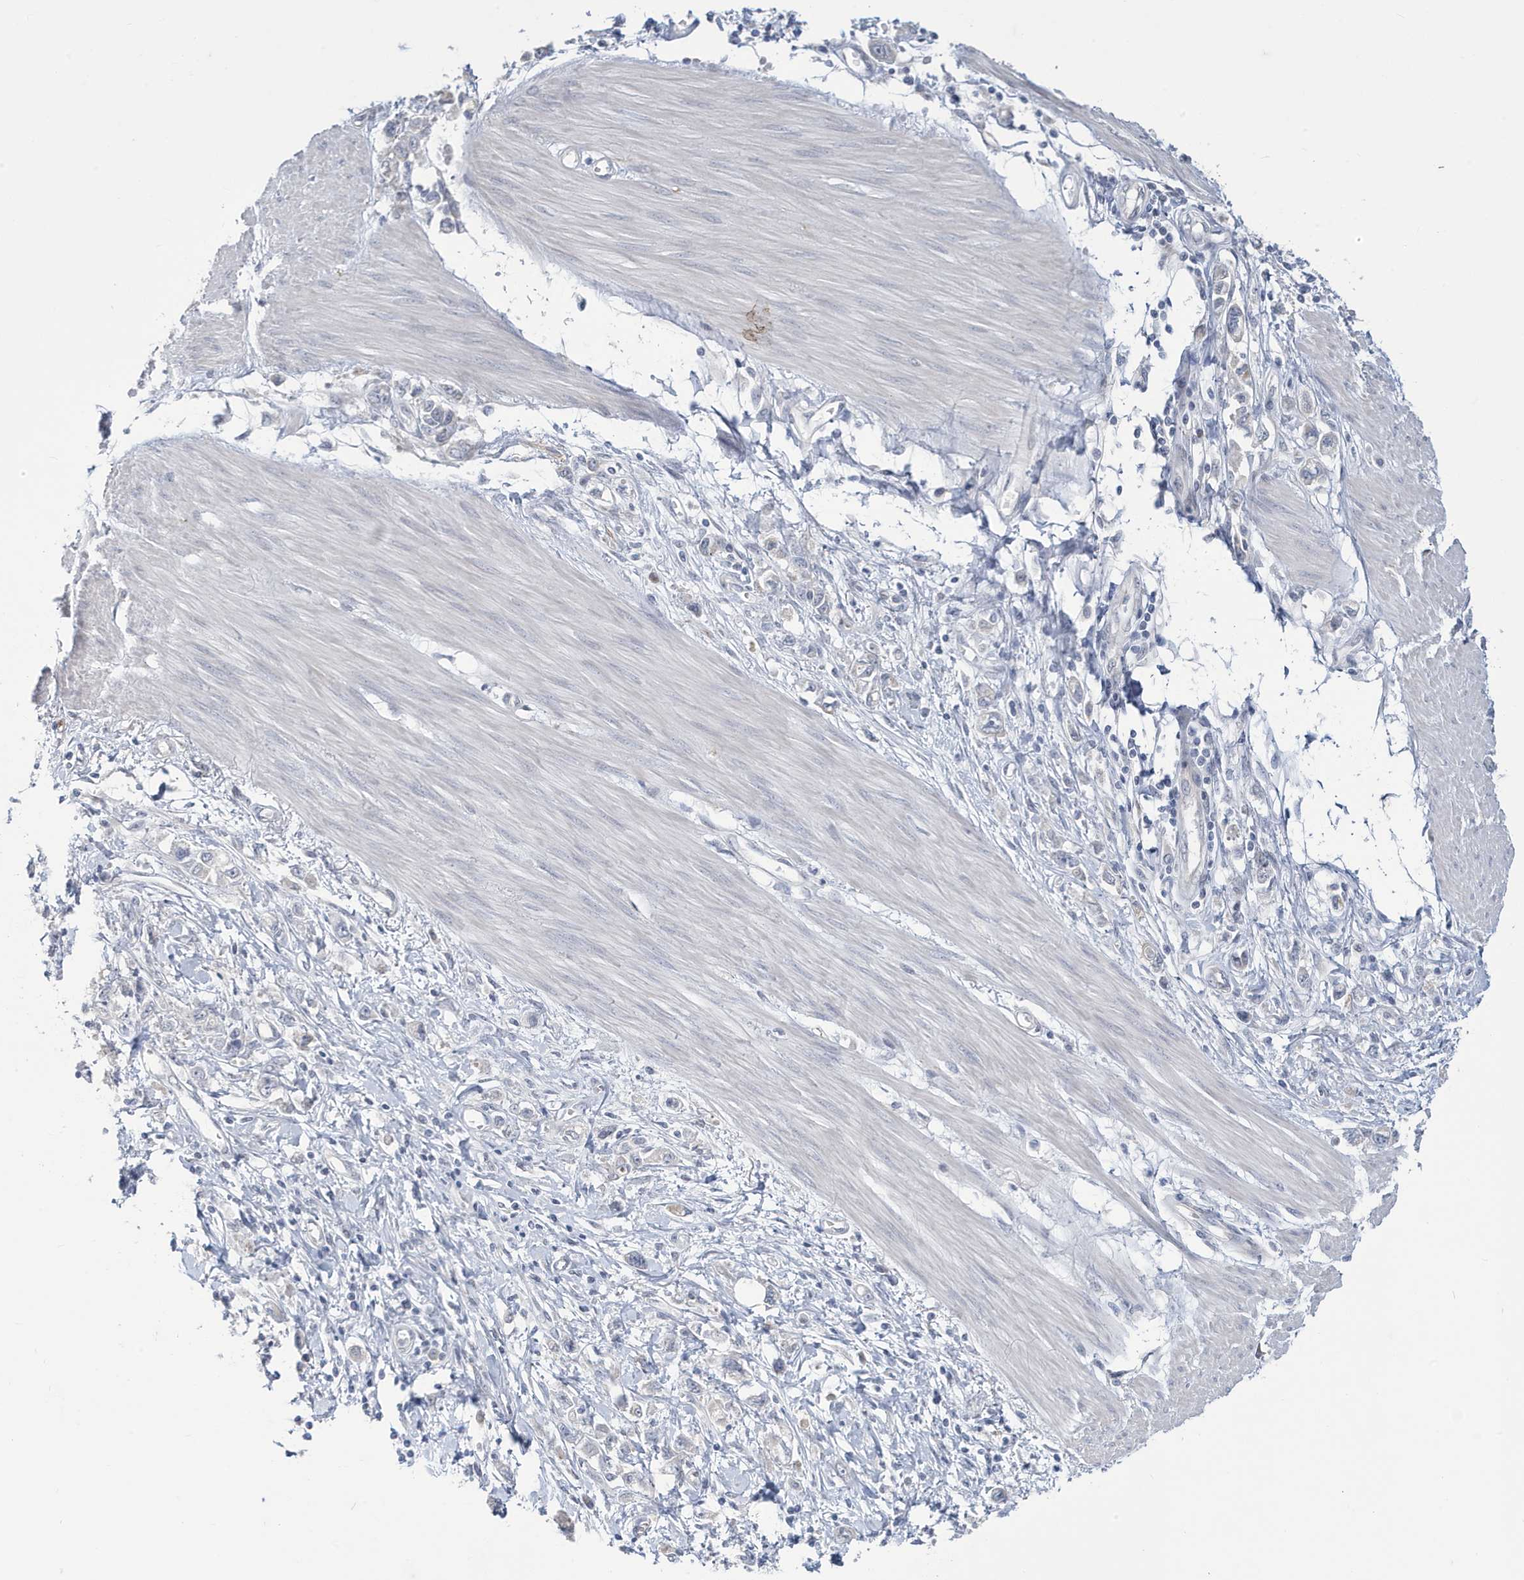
{"staining": {"intensity": "negative", "quantity": "none", "location": "none"}, "tissue": "stomach cancer", "cell_type": "Tumor cells", "image_type": "cancer", "snomed": [{"axis": "morphology", "description": "Adenocarcinoma, NOS"}, {"axis": "topography", "description": "Stomach"}], "caption": "This is an immunohistochemistry histopathology image of human stomach adenocarcinoma. There is no staining in tumor cells.", "gene": "ZNF654", "patient": {"sex": "female", "age": 76}}